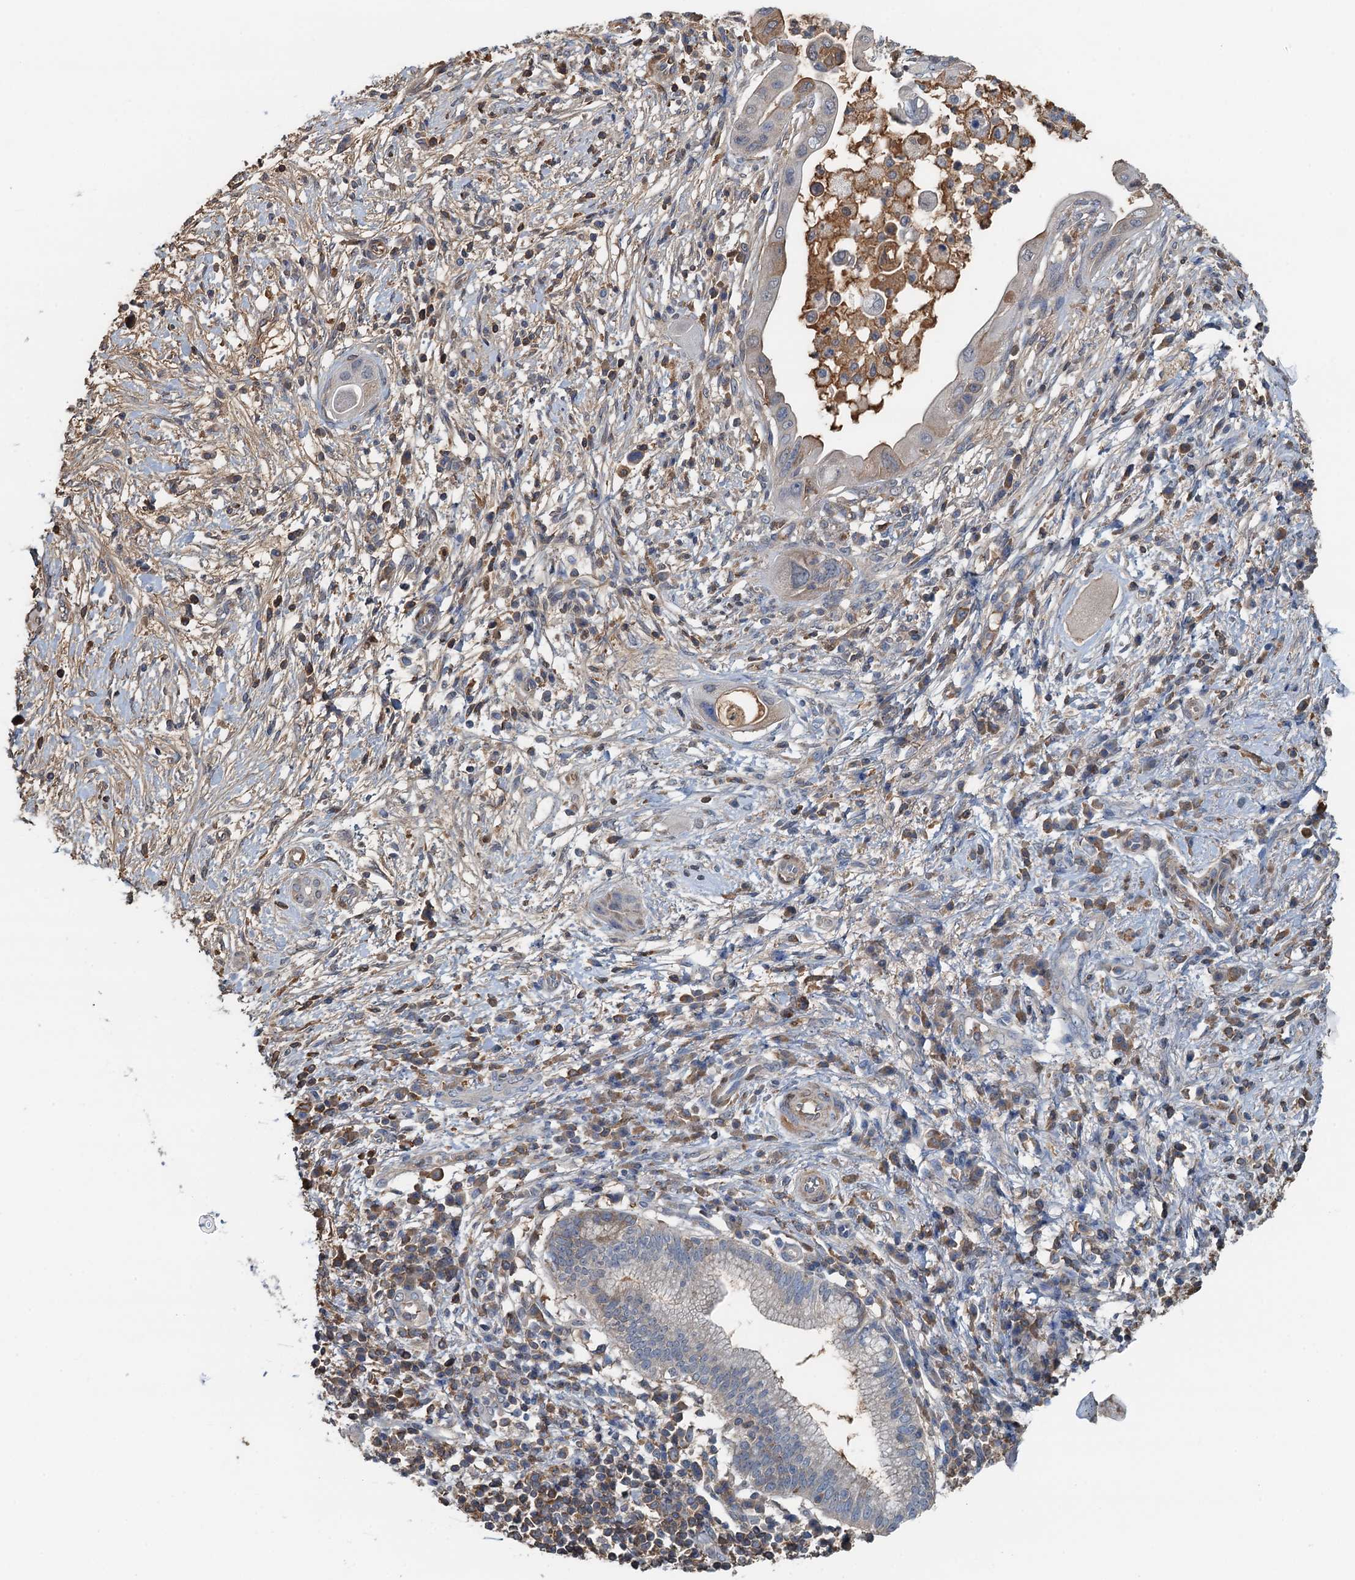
{"staining": {"intensity": "weak", "quantity": "<25%", "location": "cytoplasmic/membranous"}, "tissue": "pancreatic cancer", "cell_type": "Tumor cells", "image_type": "cancer", "snomed": [{"axis": "morphology", "description": "Adenocarcinoma, NOS"}, {"axis": "topography", "description": "Pancreas"}], "caption": "Pancreatic cancer stained for a protein using immunohistochemistry (IHC) reveals no positivity tumor cells.", "gene": "LSM14B", "patient": {"sex": "male", "age": 68}}